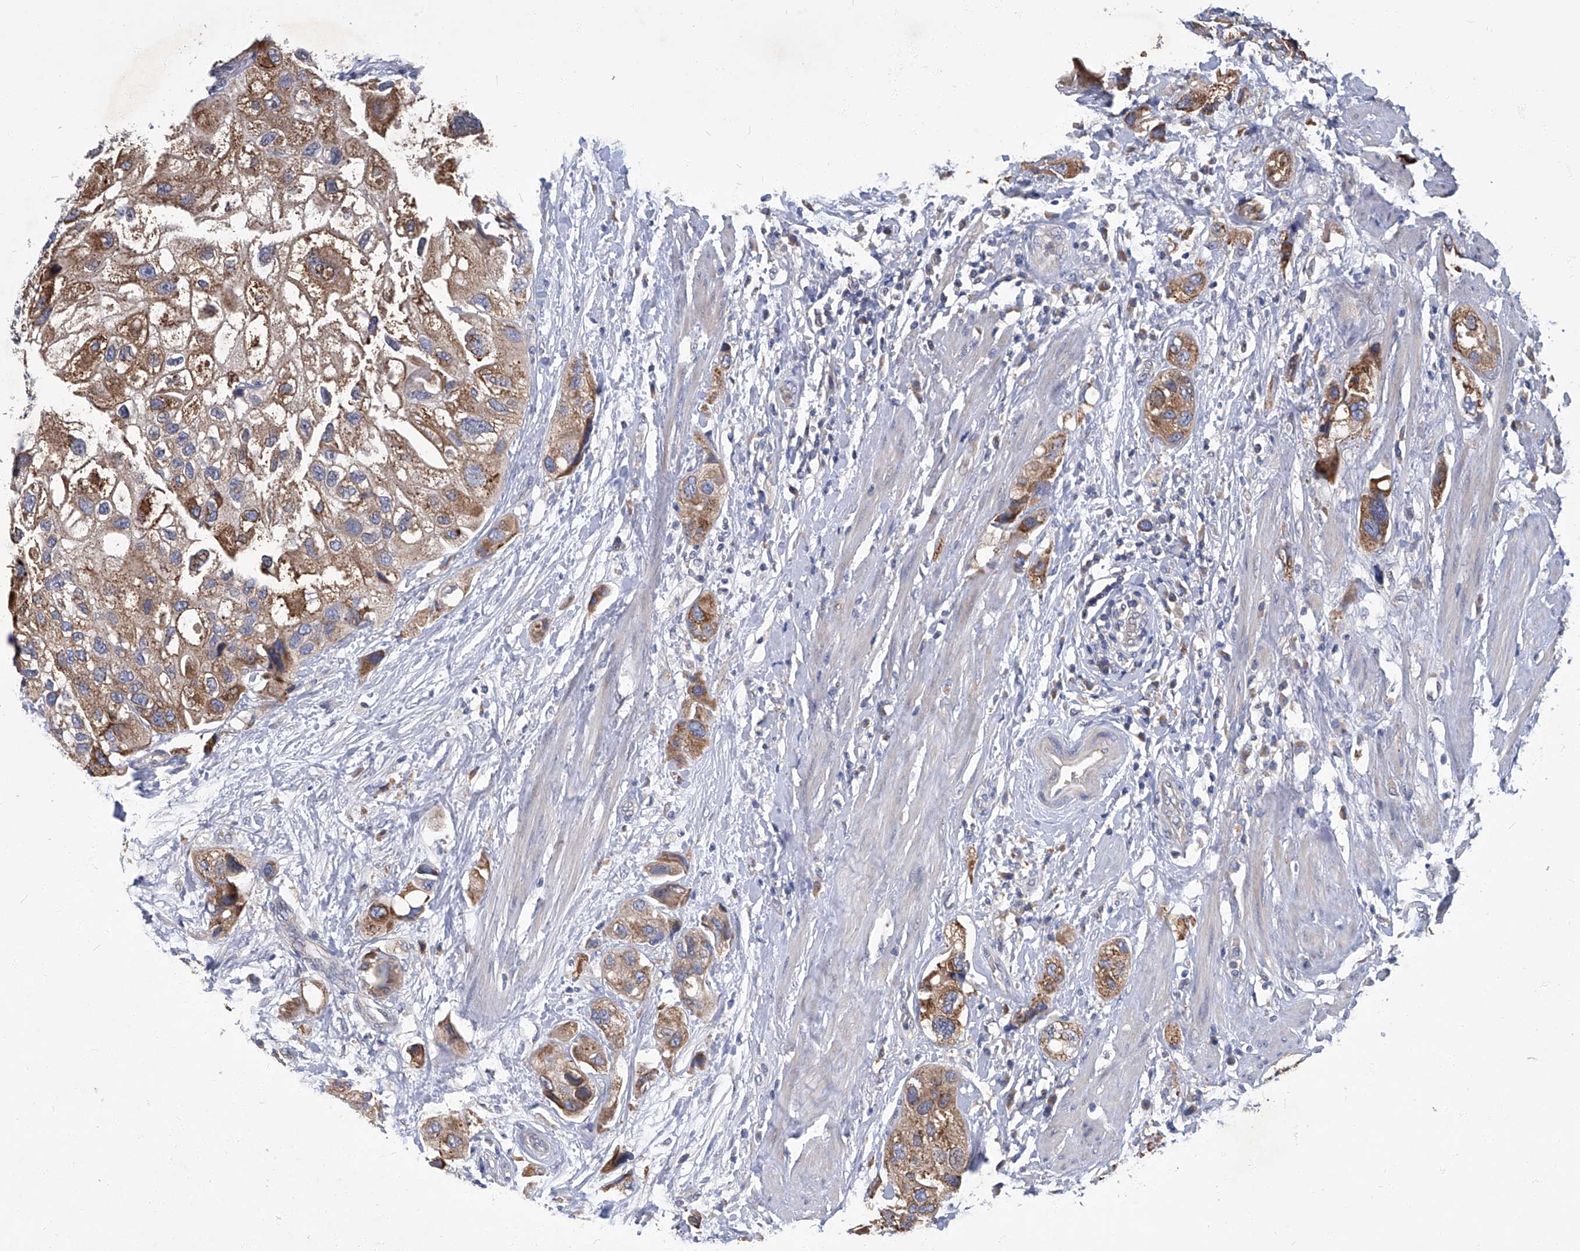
{"staining": {"intensity": "moderate", "quantity": ">75%", "location": "cytoplasmic/membranous"}, "tissue": "urothelial cancer", "cell_type": "Tumor cells", "image_type": "cancer", "snomed": [{"axis": "morphology", "description": "Urothelial carcinoma, High grade"}, {"axis": "topography", "description": "Urinary bladder"}], "caption": "Immunohistochemistry (IHC) histopathology image of neoplastic tissue: urothelial cancer stained using immunohistochemistry shows medium levels of moderate protein expression localized specifically in the cytoplasmic/membranous of tumor cells, appearing as a cytoplasmic/membranous brown color.", "gene": "TGFBR1", "patient": {"sex": "female", "age": 64}}